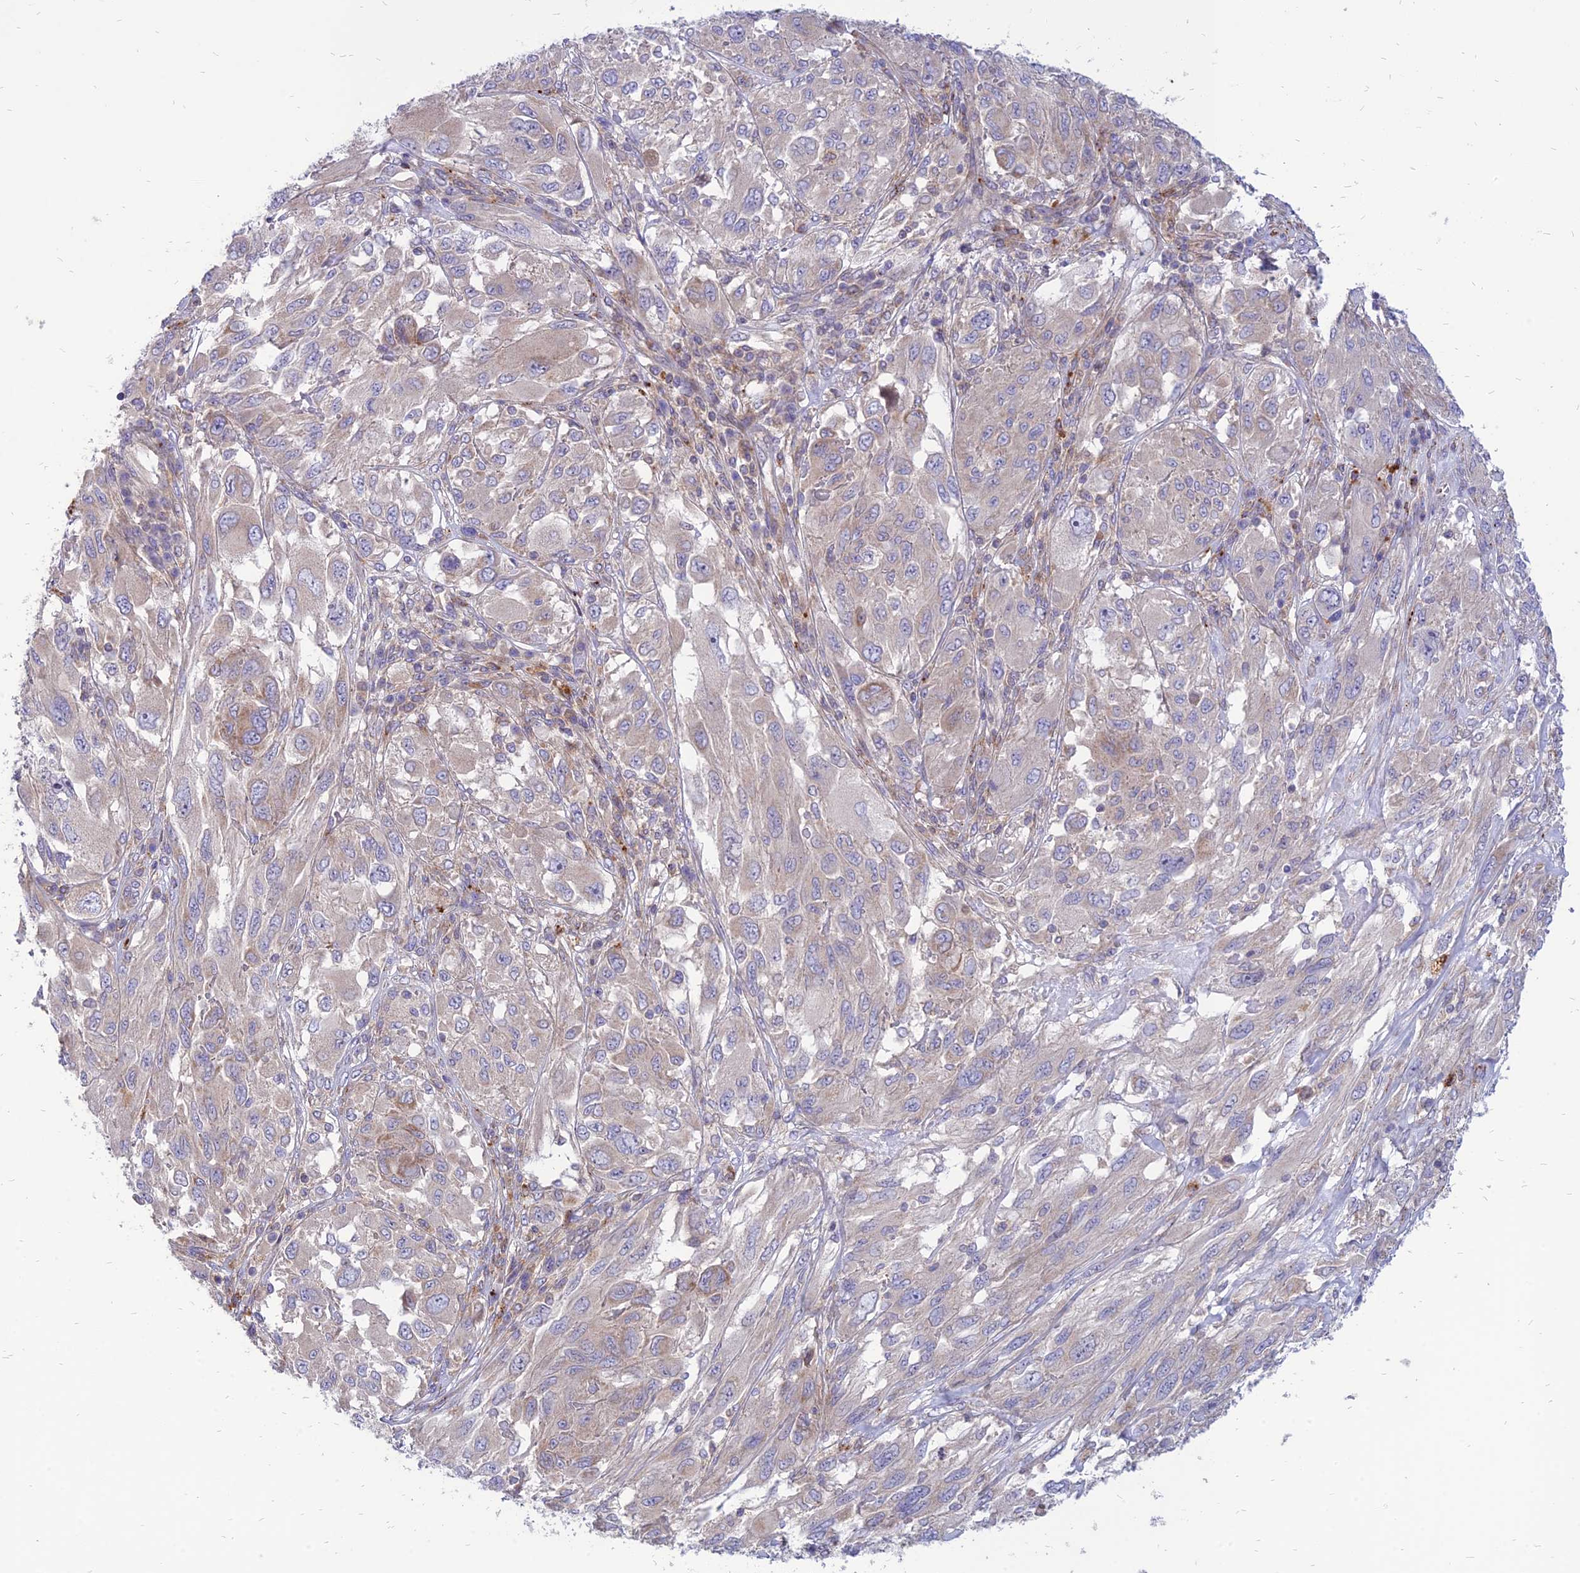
{"staining": {"intensity": "negative", "quantity": "none", "location": "none"}, "tissue": "melanoma", "cell_type": "Tumor cells", "image_type": "cancer", "snomed": [{"axis": "morphology", "description": "Malignant melanoma, NOS"}, {"axis": "topography", "description": "Skin"}], "caption": "Image shows no significant protein positivity in tumor cells of melanoma.", "gene": "PHKA2", "patient": {"sex": "female", "age": 91}}